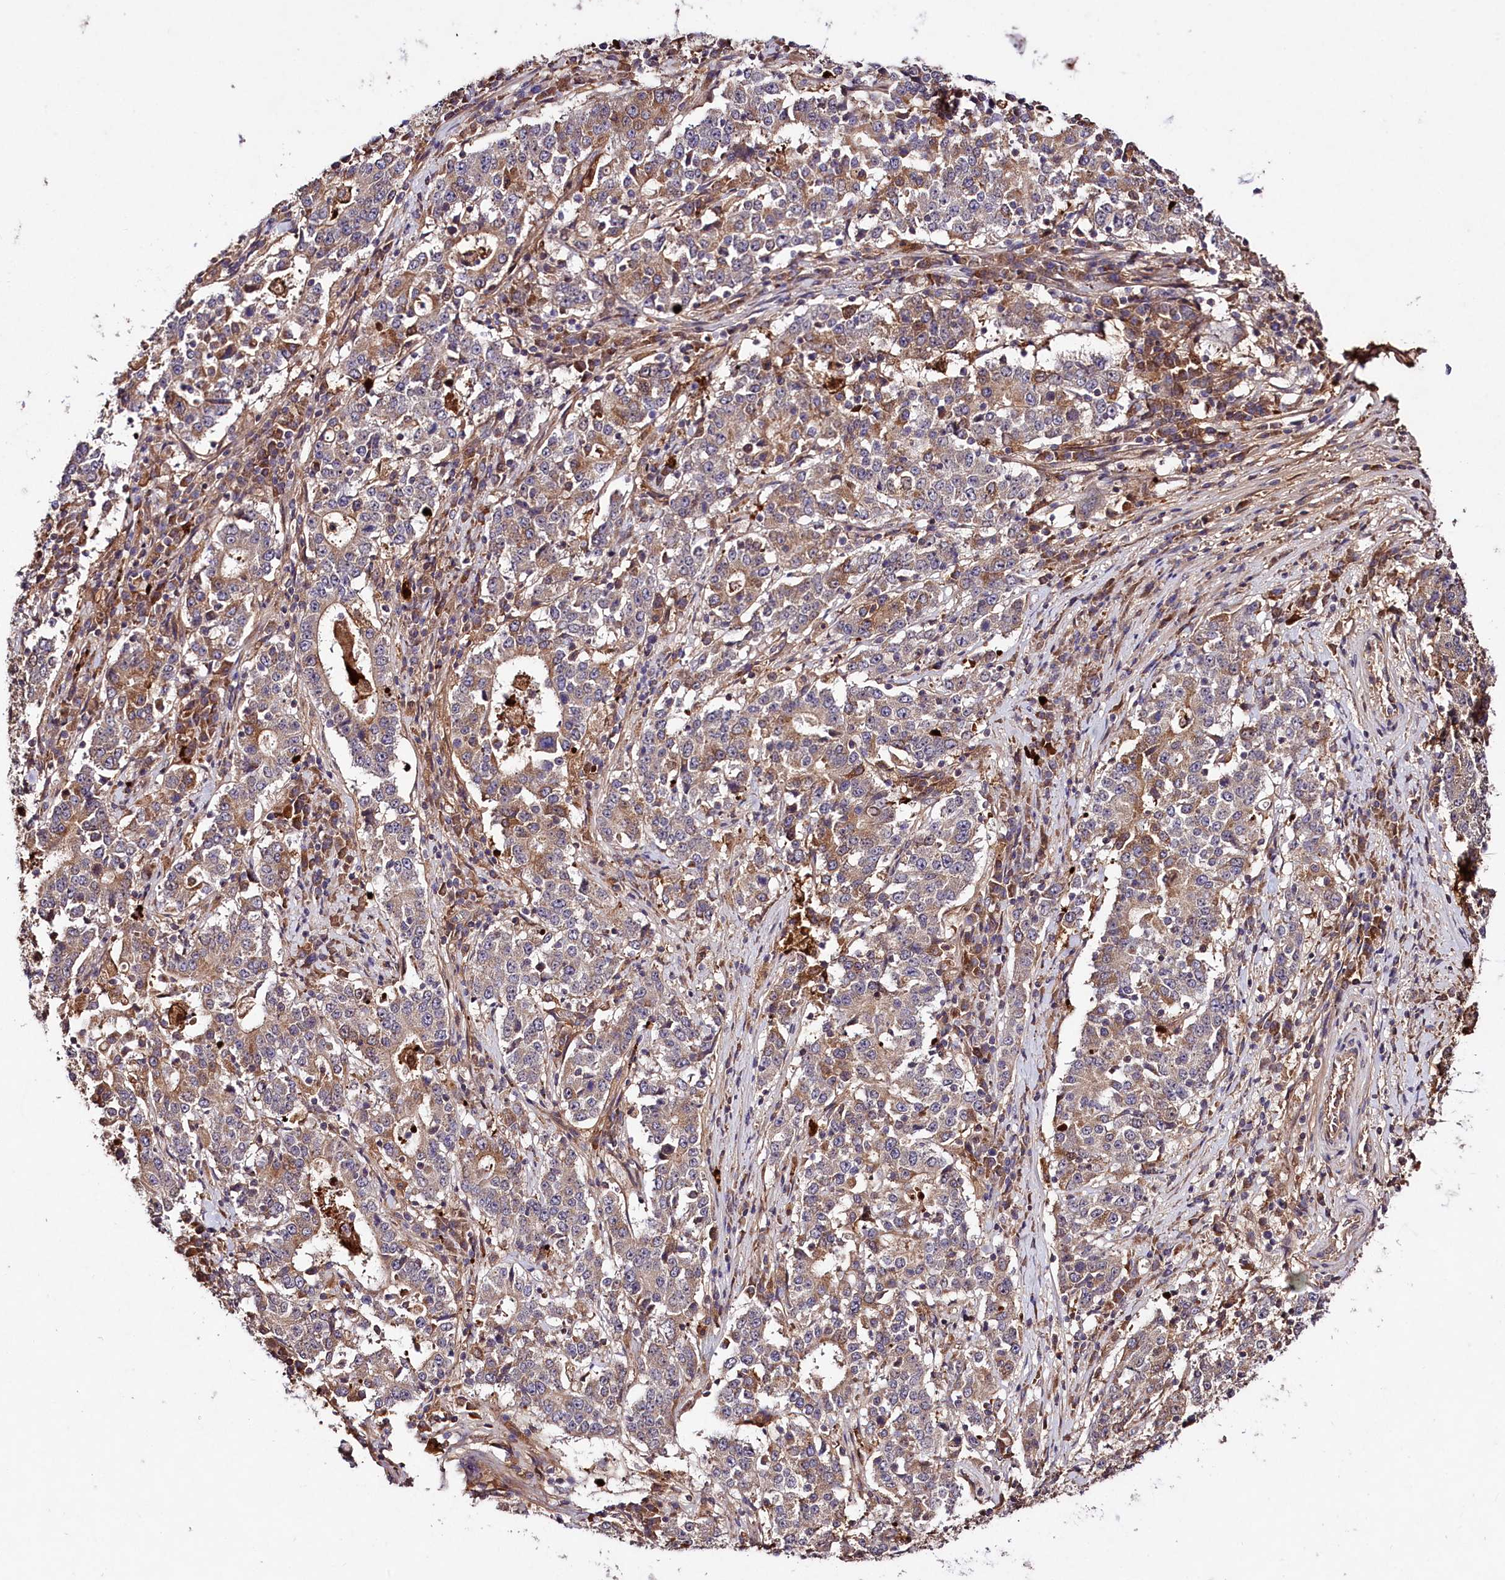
{"staining": {"intensity": "moderate", "quantity": ">75%", "location": "cytoplasmic/membranous"}, "tissue": "stomach cancer", "cell_type": "Tumor cells", "image_type": "cancer", "snomed": [{"axis": "morphology", "description": "Adenocarcinoma, NOS"}, {"axis": "topography", "description": "Stomach"}], "caption": "Stomach adenocarcinoma stained for a protein (brown) demonstrates moderate cytoplasmic/membranous positive expression in approximately >75% of tumor cells.", "gene": "TNPO3", "patient": {"sex": "male", "age": 59}}